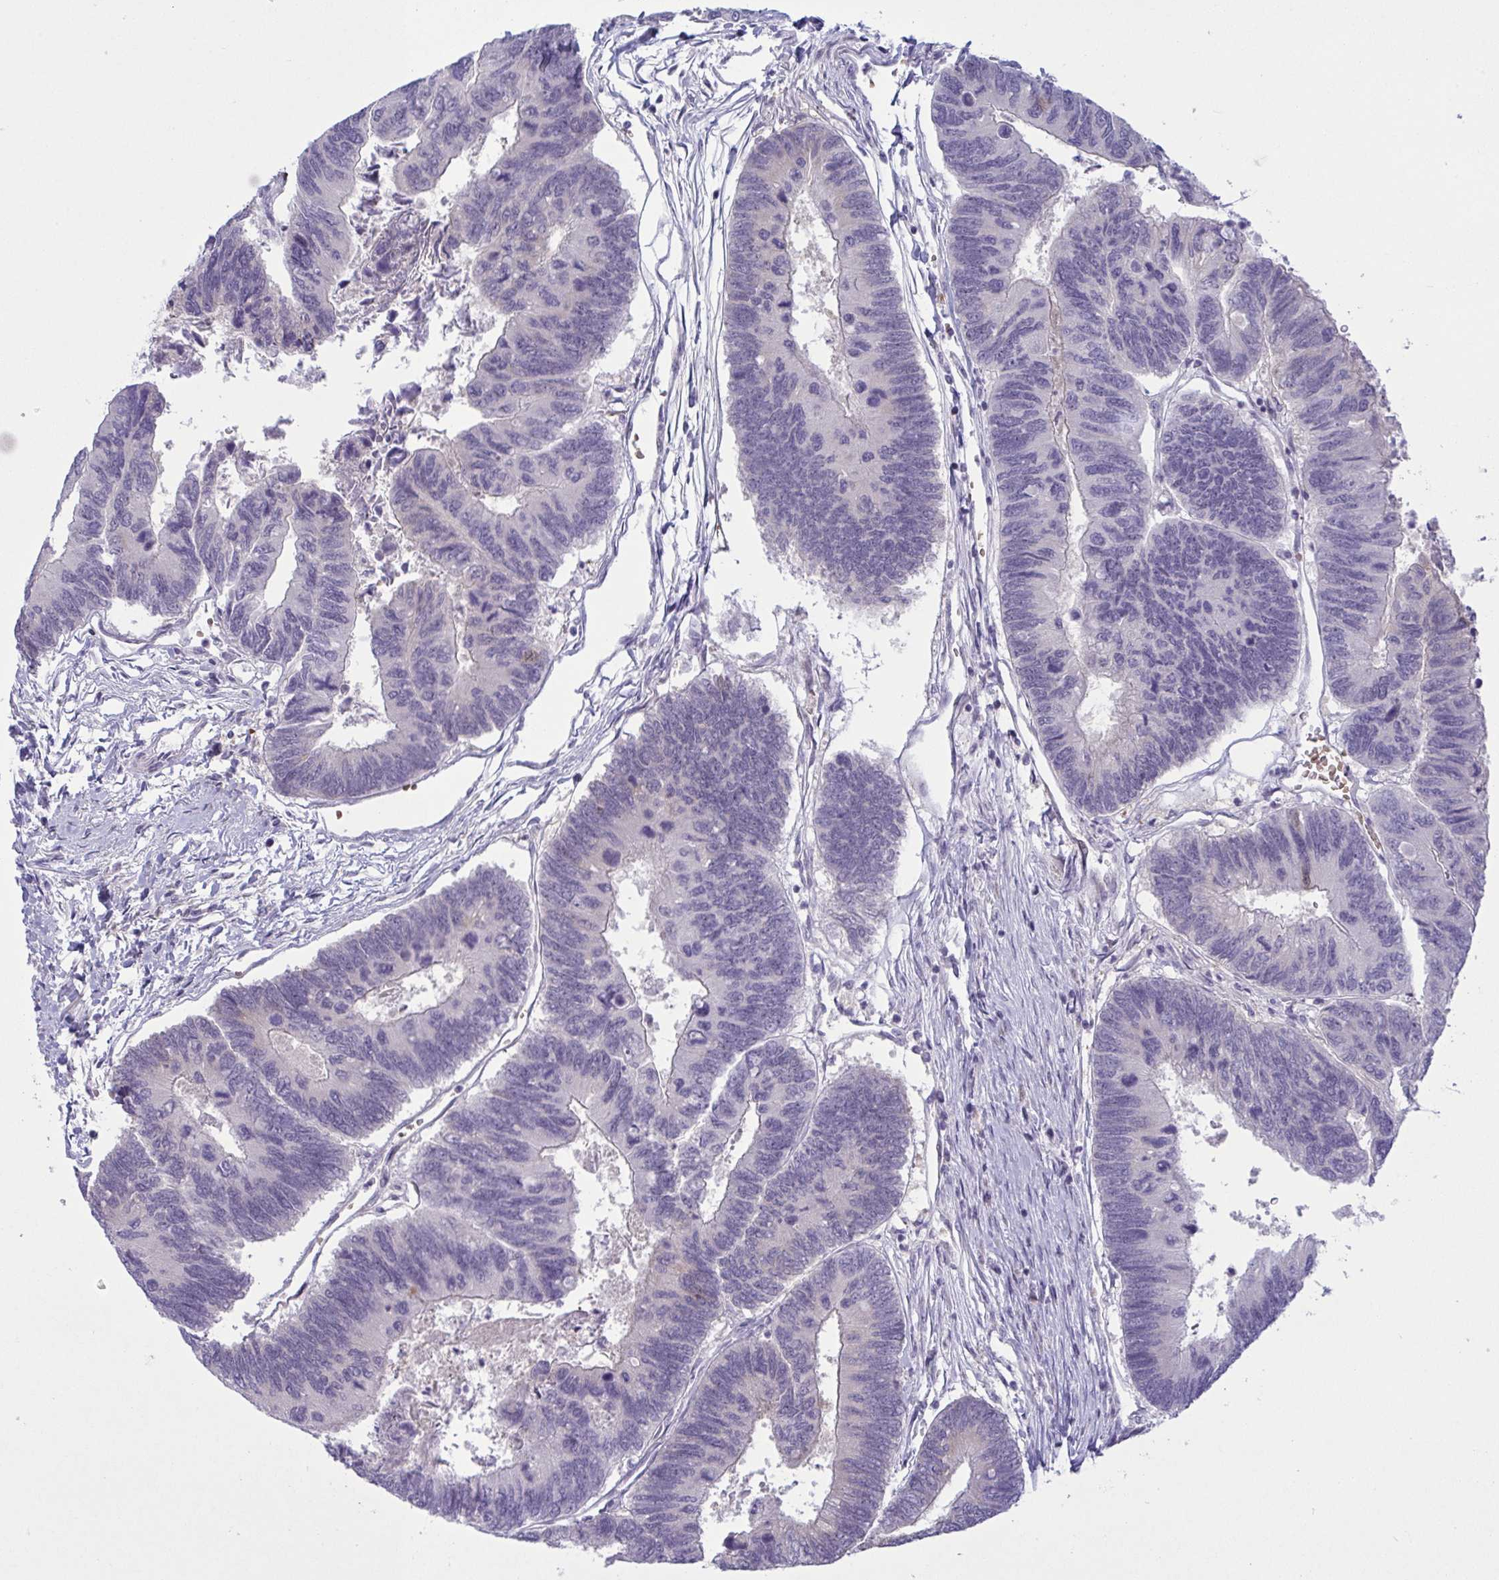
{"staining": {"intensity": "negative", "quantity": "none", "location": "none"}, "tissue": "colorectal cancer", "cell_type": "Tumor cells", "image_type": "cancer", "snomed": [{"axis": "morphology", "description": "Adenocarcinoma, NOS"}, {"axis": "topography", "description": "Colon"}], "caption": "An image of colorectal adenocarcinoma stained for a protein reveals no brown staining in tumor cells.", "gene": "VWC2", "patient": {"sex": "female", "age": 67}}